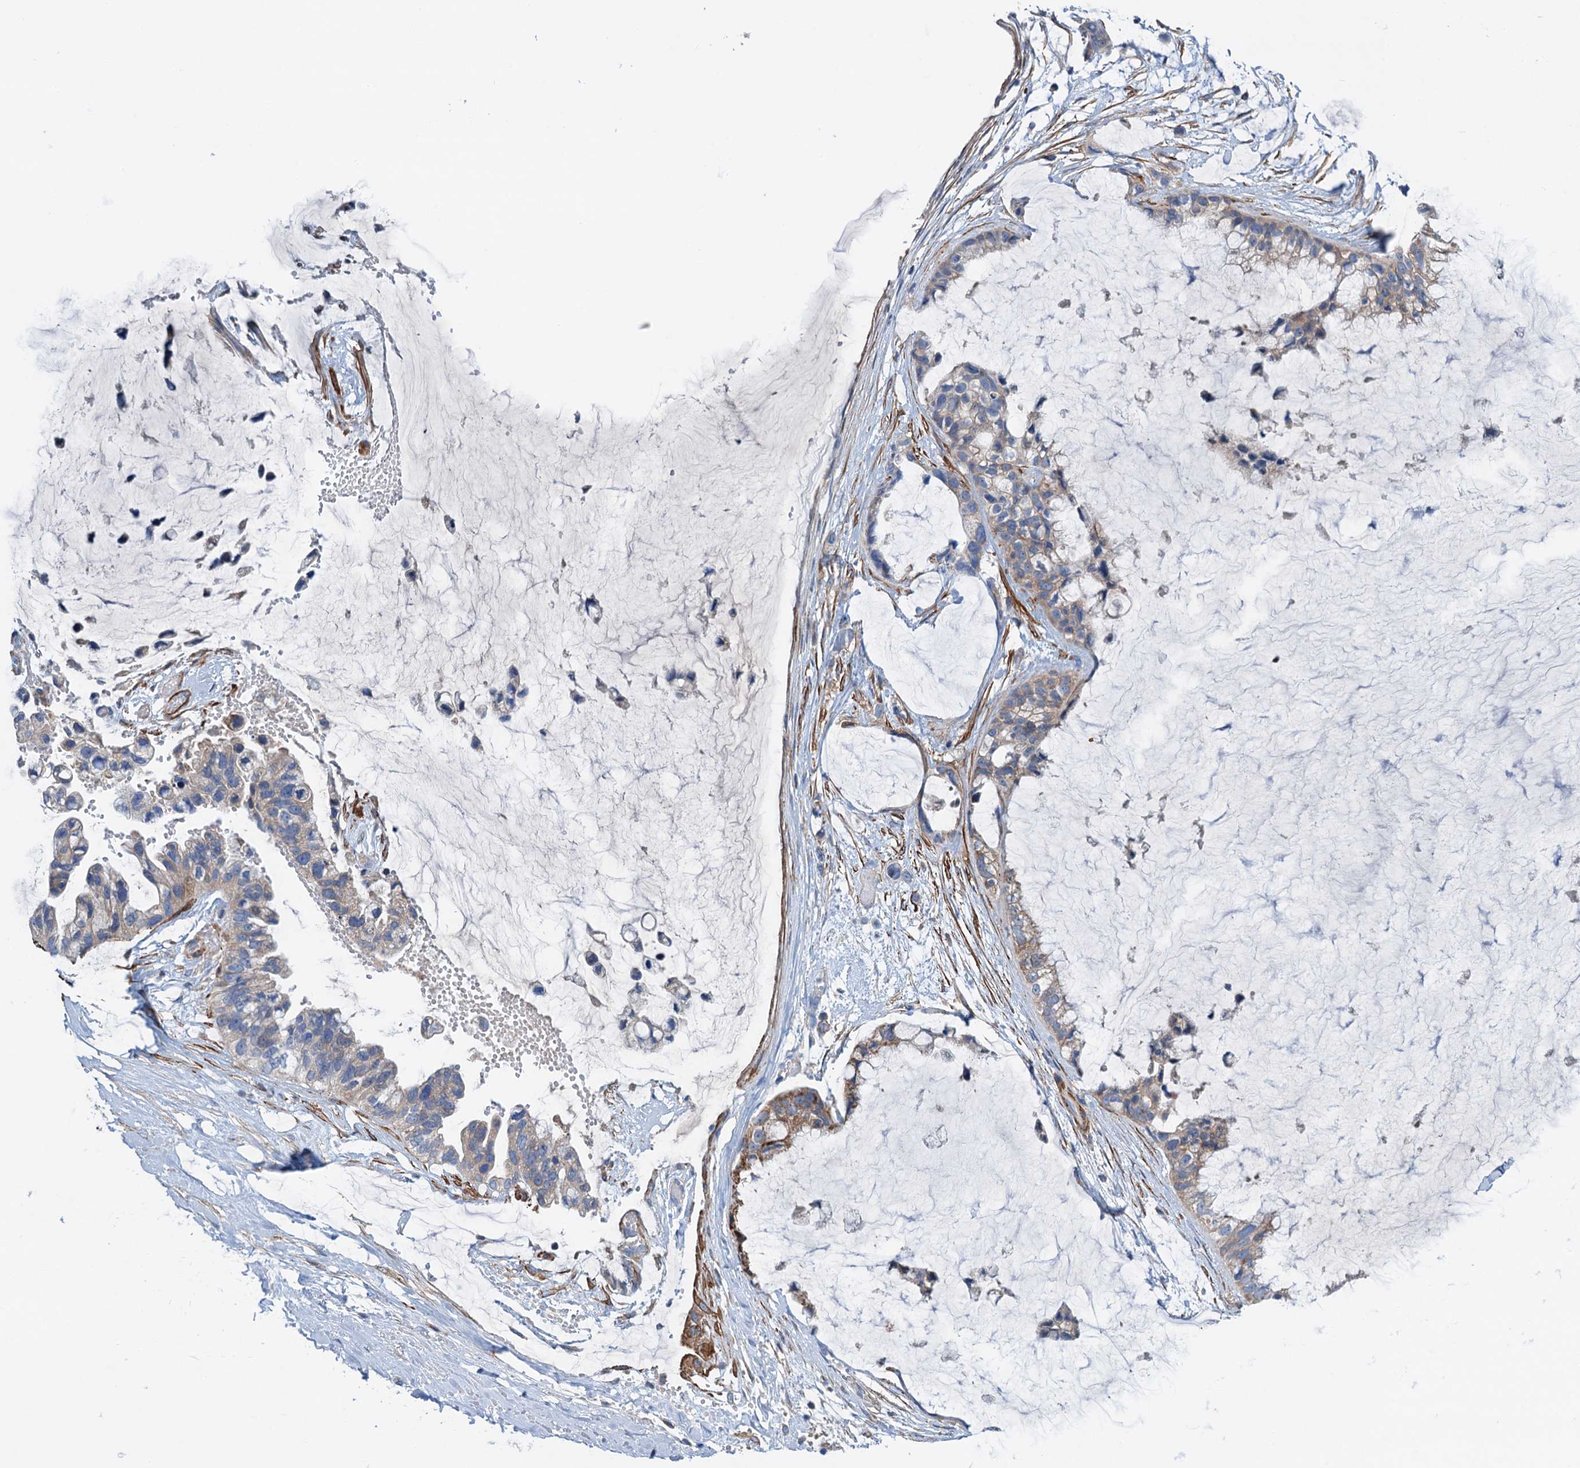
{"staining": {"intensity": "moderate", "quantity": "<25%", "location": "cytoplasmic/membranous"}, "tissue": "ovarian cancer", "cell_type": "Tumor cells", "image_type": "cancer", "snomed": [{"axis": "morphology", "description": "Cystadenocarcinoma, mucinous, NOS"}, {"axis": "topography", "description": "Ovary"}], "caption": "Immunohistochemical staining of human mucinous cystadenocarcinoma (ovarian) displays low levels of moderate cytoplasmic/membranous protein positivity in approximately <25% of tumor cells. The protein of interest is stained brown, and the nuclei are stained in blue (DAB IHC with brightfield microscopy, high magnification).", "gene": "CSTPP1", "patient": {"sex": "female", "age": 39}}